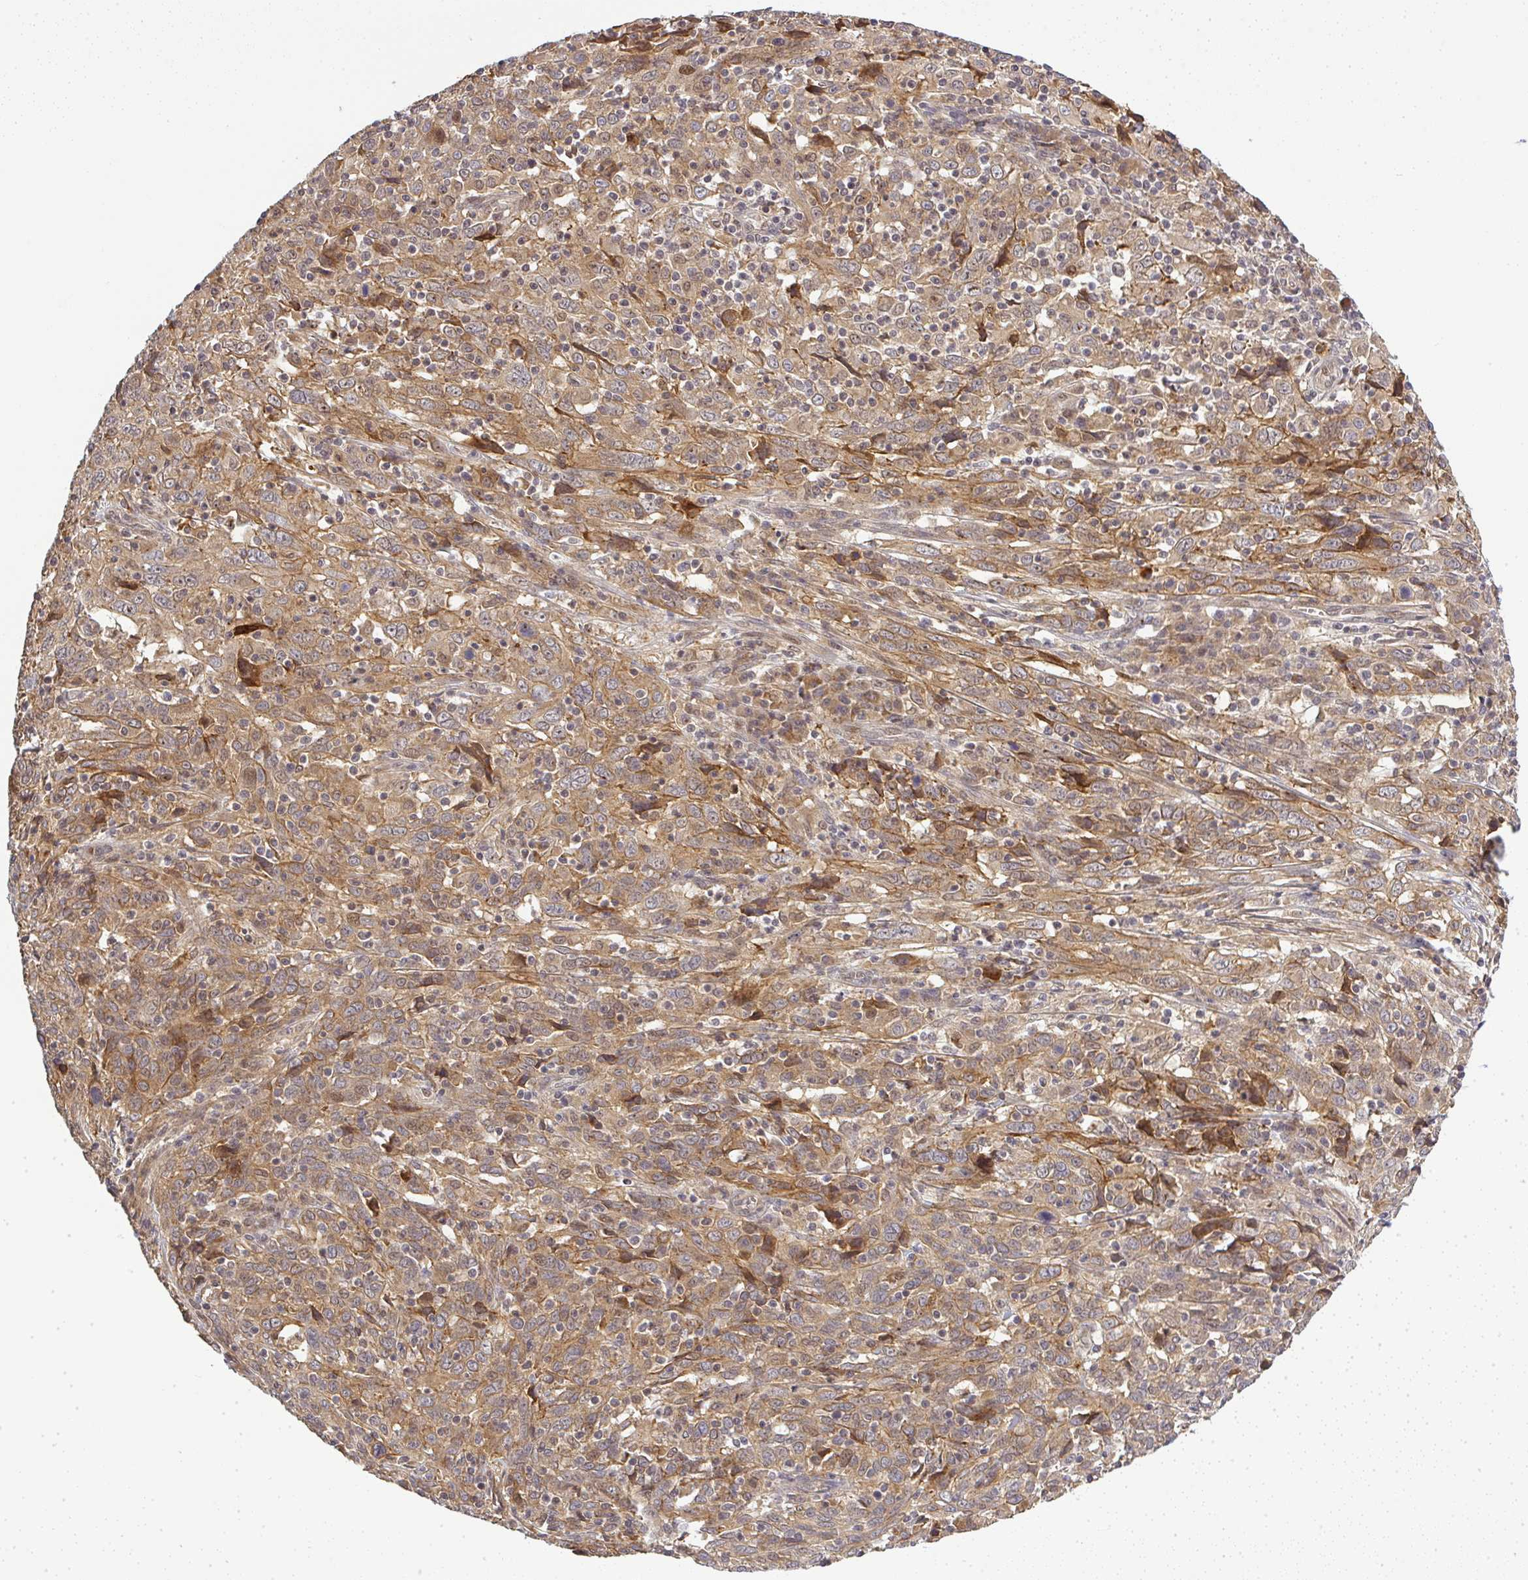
{"staining": {"intensity": "moderate", "quantity": ">75%", "location": "cytoplasmic/membranous"}, "tissue": "cervical cancer", "cell_type": "Tumor cells", "image_type": "cancer", "snomed": [{"axis": "morphology", "description": "Squamous cell carcinoma, NOS"}, {"axis": "topography", "description": "Cervix"}], "caption": "The image exhibits a brown stain indicating the presence of a protein in the cytoplasmic/membranous of tumor cells in cervical cancer (squamous cell carcinoma).", "gene": "FAM153A", "patient": {"sex": "female", "age": 46}}